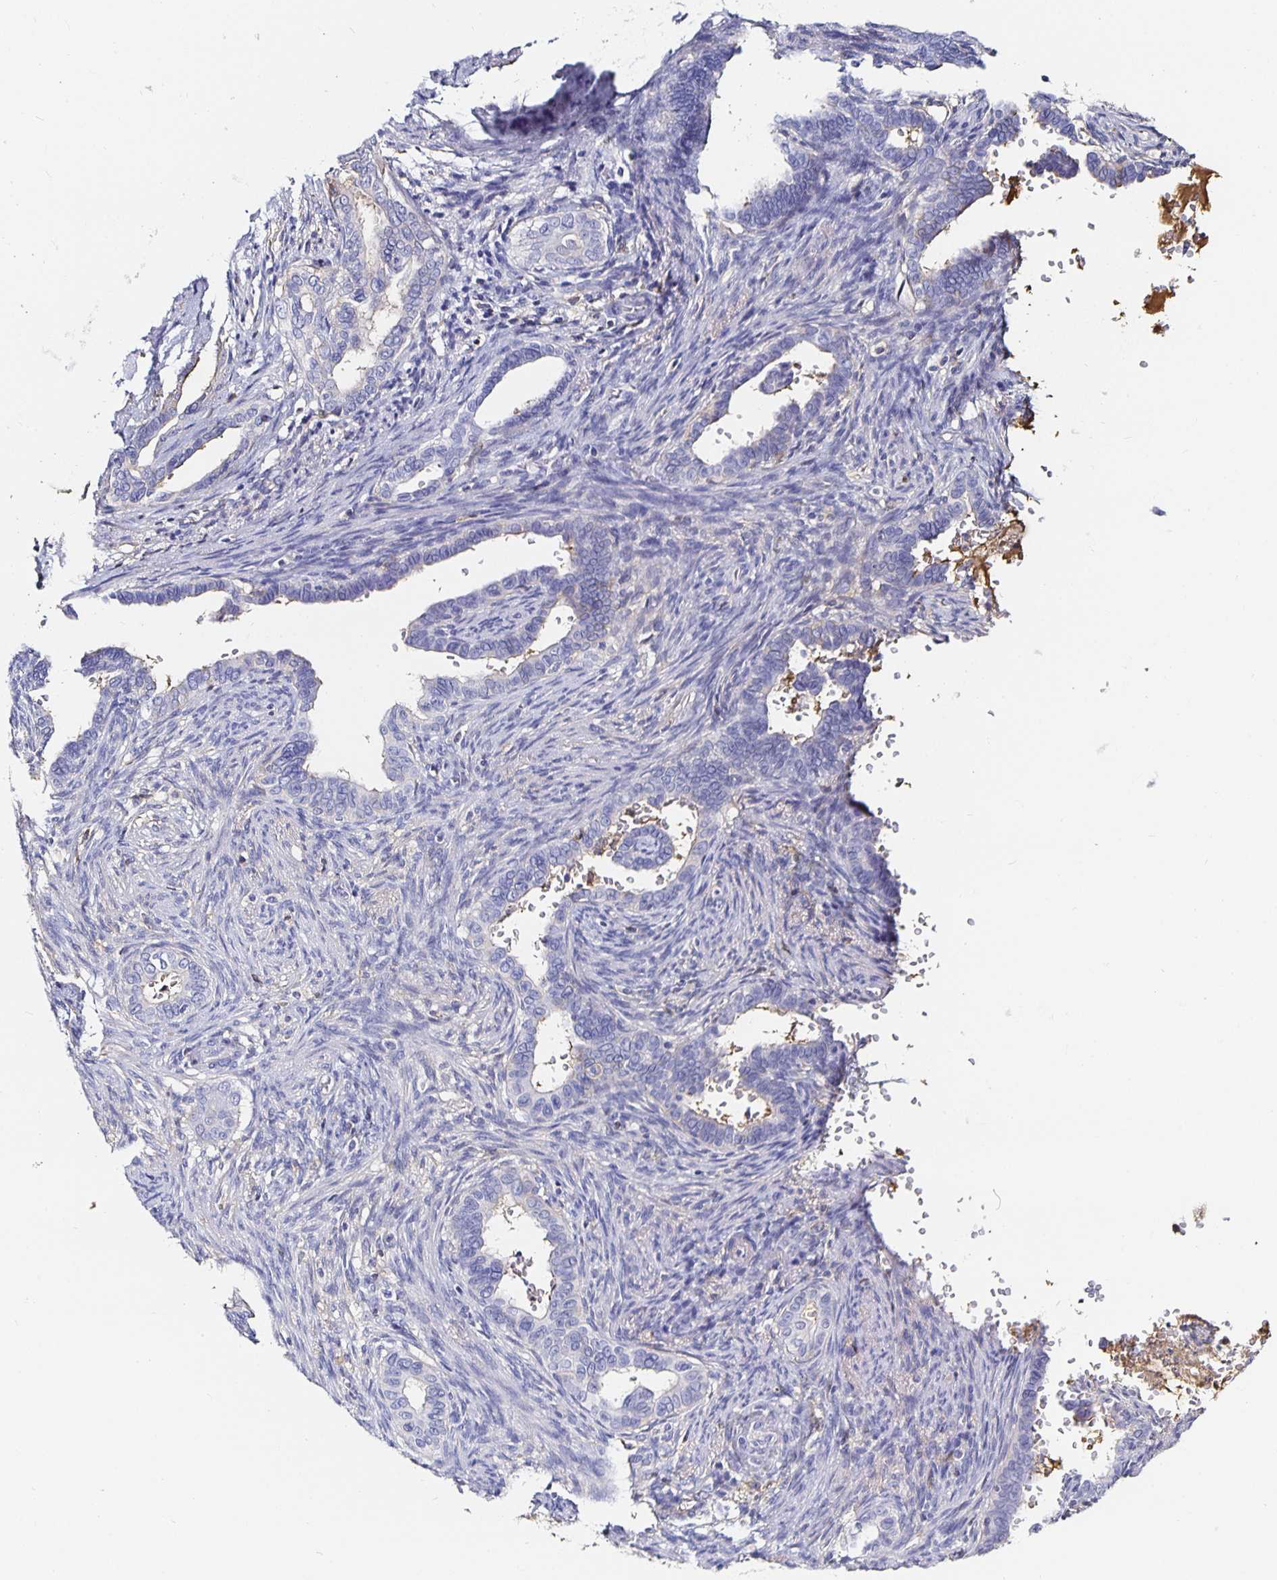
{"staining": {"intensity": "negative", "quantity": "none", "location": "none"}, "tissue": "cervical cancer", "cell_type": "Tumor cells", "image_type": "cancer", "snomed": [{"axis": "morphology", "description": "Adenocarcinoma, NOS"}, {"axis": "morphology", "description": "Adenocarcinoma, Low grade"}, {"axis": "topography", "description": "Cervix"}], "caption": "IHC photomicrograph of neoplastic tissue: cervical cancer (adenocarcinoma) stained with DAB reveals no significant protein expression in tumor cells.", "gene": "TTR", "patient": {"sex": "female", "age": 35}}